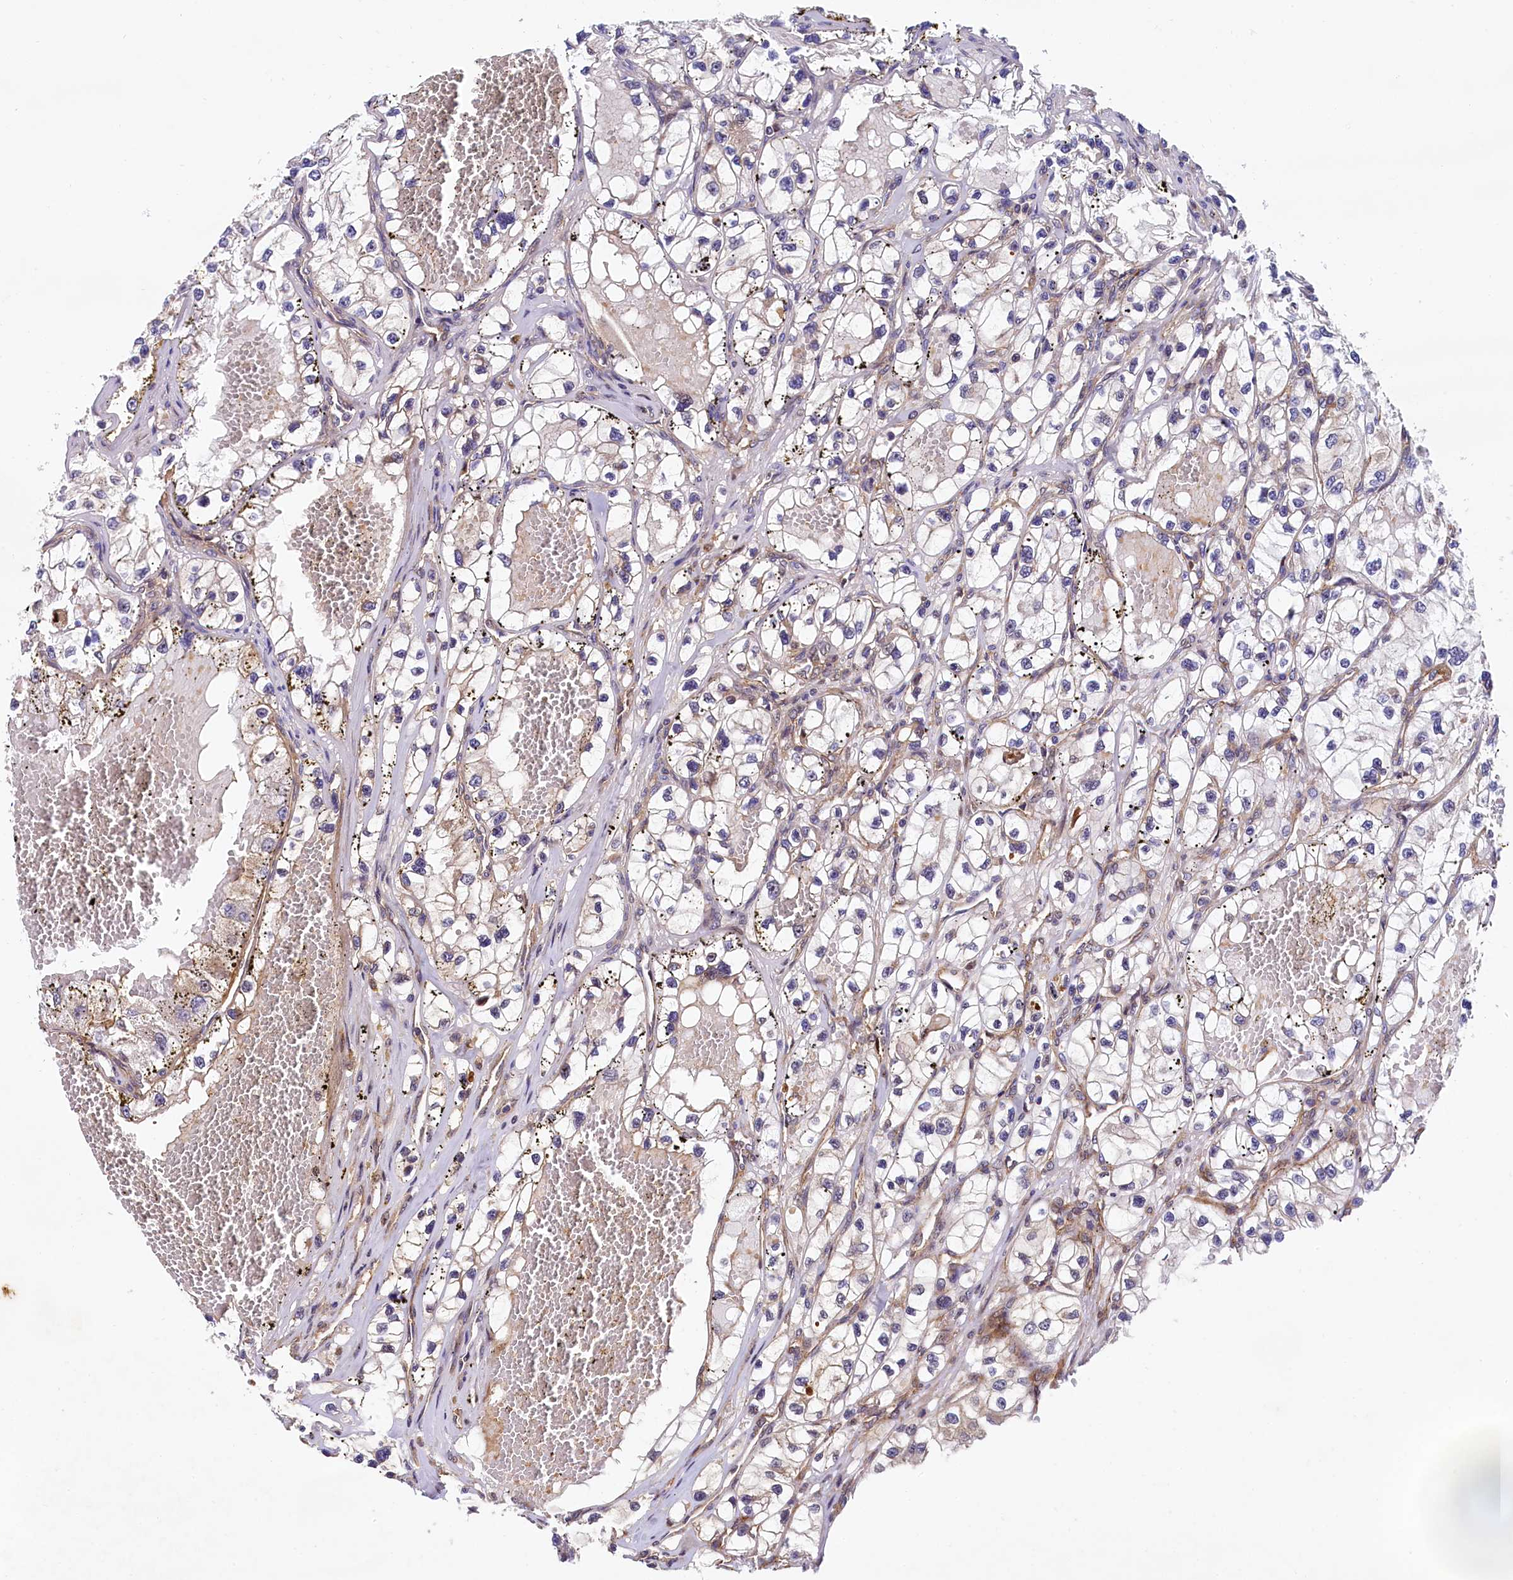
{"staining": {"intensity": "negative", "quantity": "none", "location": "none"}, "tissue": "renal cancer", "cell_type": "Tumor cells", "image_type": "cancer", "snomed": [{"axis": "morphology", "description": "Adenocarcinoma, NOS"}, {"axis": "topography", "description": "Kidney"}], "caption": "DAB (3,3'-diaminobenzidine) immunohistochemical staining of human adenocarcinoma (renal) displays no significant expression in tumor cells.", "gene": "ARL14EP", "patient": {"sex": "female", "age": 57}}